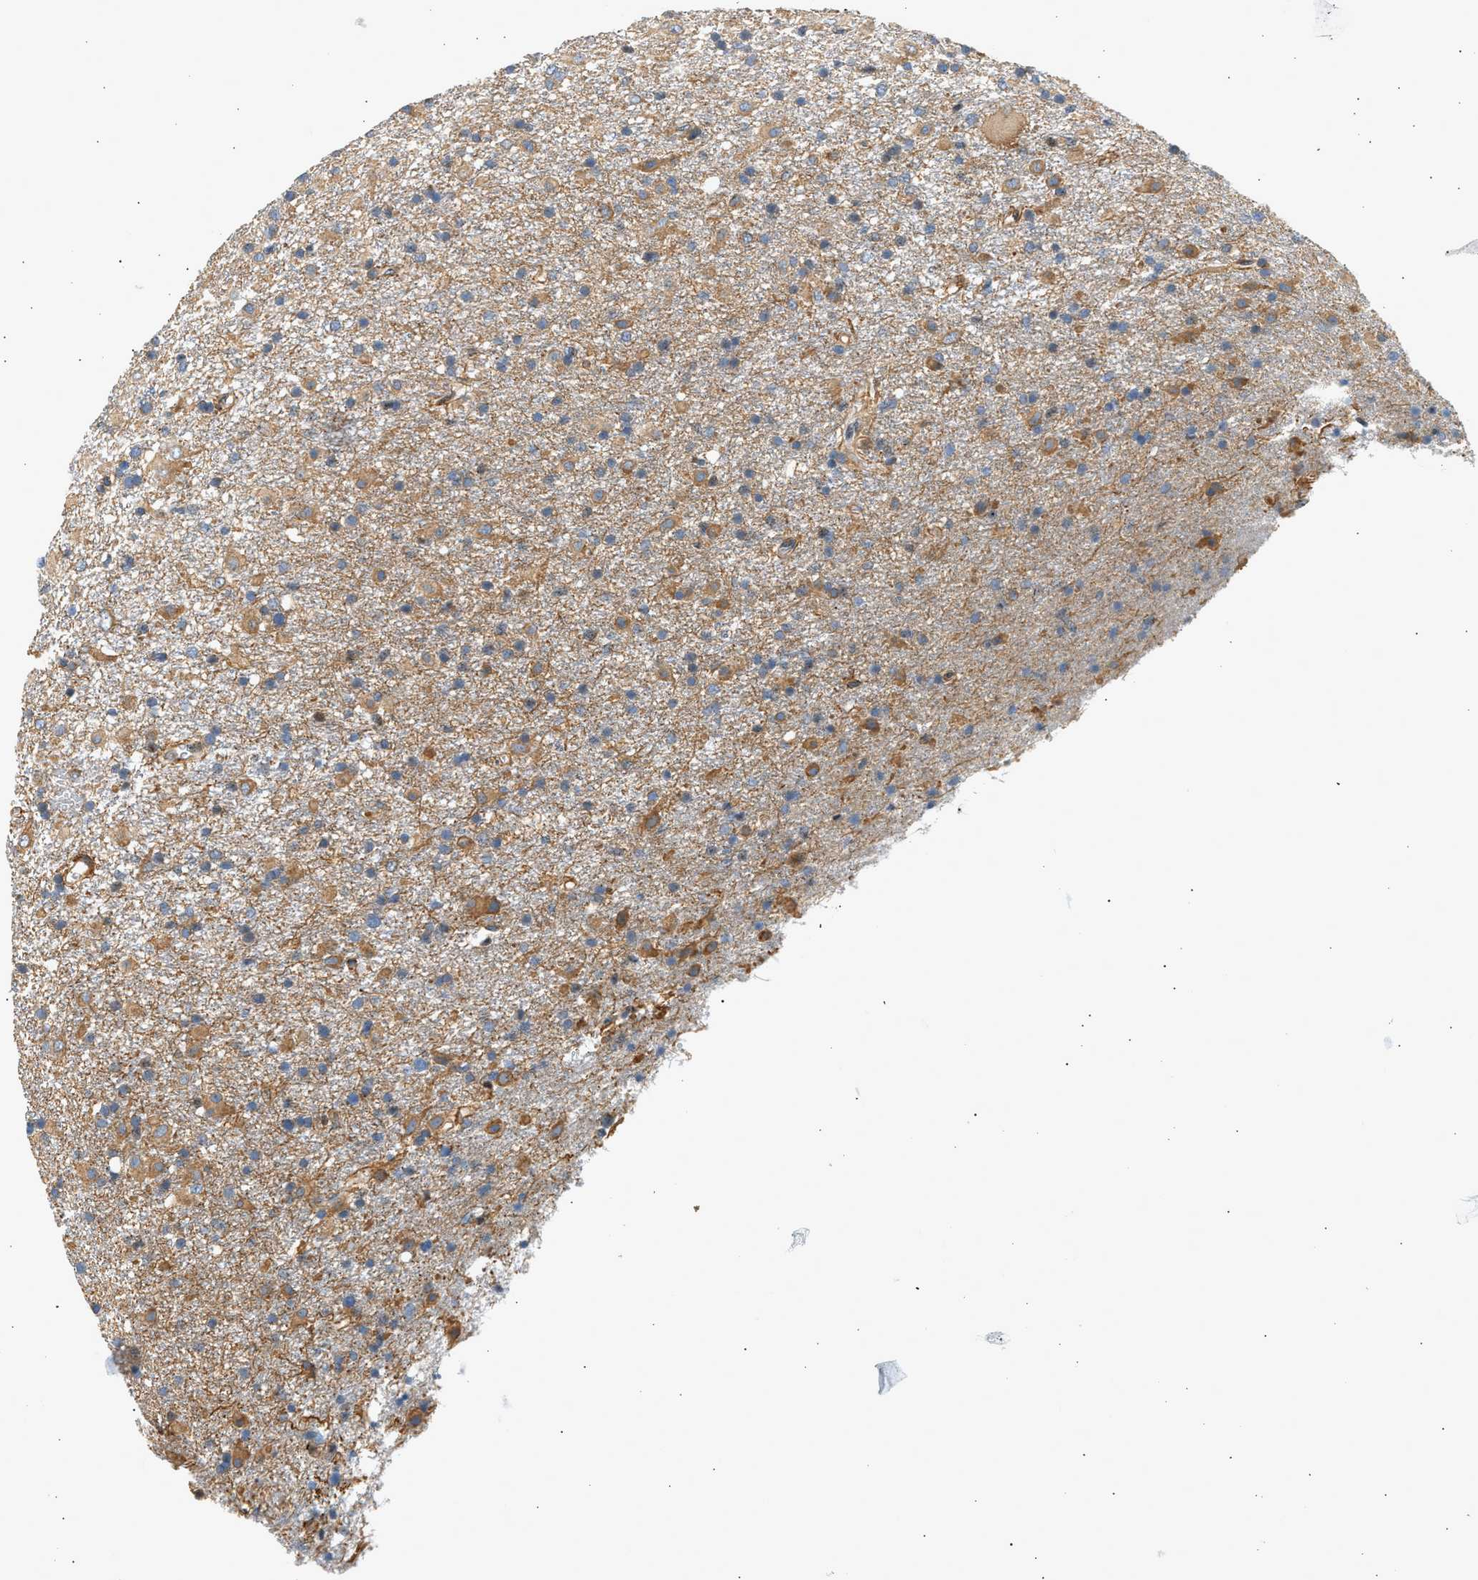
{"staining": {"intensity": "moderate", "quantity": "25%-75%", "location": "cytoplasmic/membranous"}, "tissue": "glioma", "cell_type": "Tumor cells", "image_type": "cancer", "snomed": [{"axis": "morphology", "description": "Glioma, malignant, Low grade"}, {"axis": "topography", "description": "Brain"}], "caption": "Glioma stained for a protein reveals moderate cytoplasmic/membranous positivity in tumor cells.", "gene": "WDR31", "patient": {"sex": "male", "age": 65}}